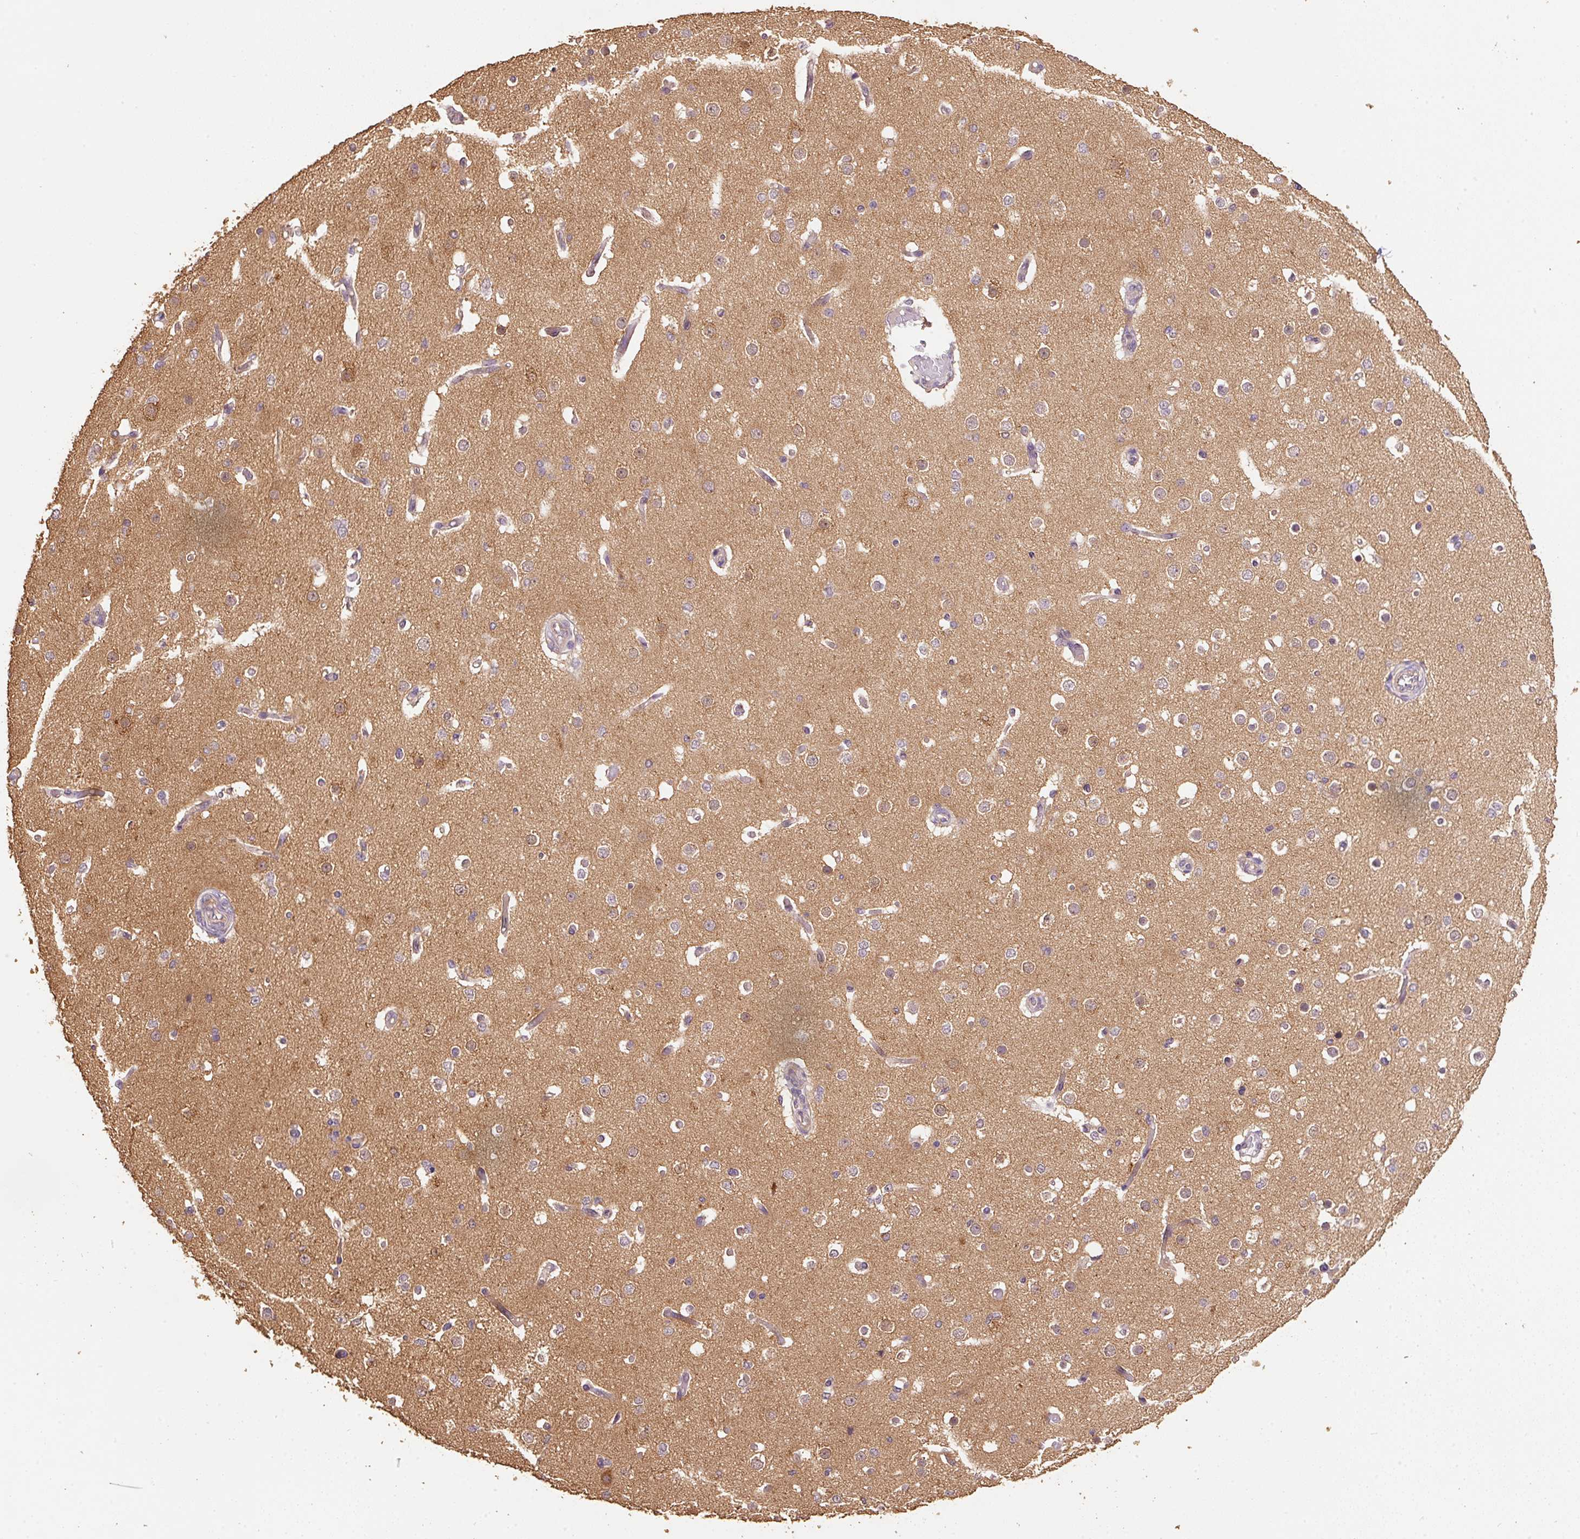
{"staining": {"intensity": "weak", "quantity": "<25%", "location": "cytoplasmic/membranous"}, "tissue": "cerebral cortex", "cell_type": "Endothelial cells", "image_type": "normal", "snomed": [{"axis": "morphology", "description": "Normal tissue, NOS"}, {"axis": "morphology", "description": "Inflammation, NOS"}, {"axis": "topography", "description": "Cerebral cortex"}], "caption": "The image shows no significant expression in endothelial cells of cerebral cortex. Nuclei are stained in blue.", "gene": "HERC2", "patient": {"sex": "male", "age": 6}}